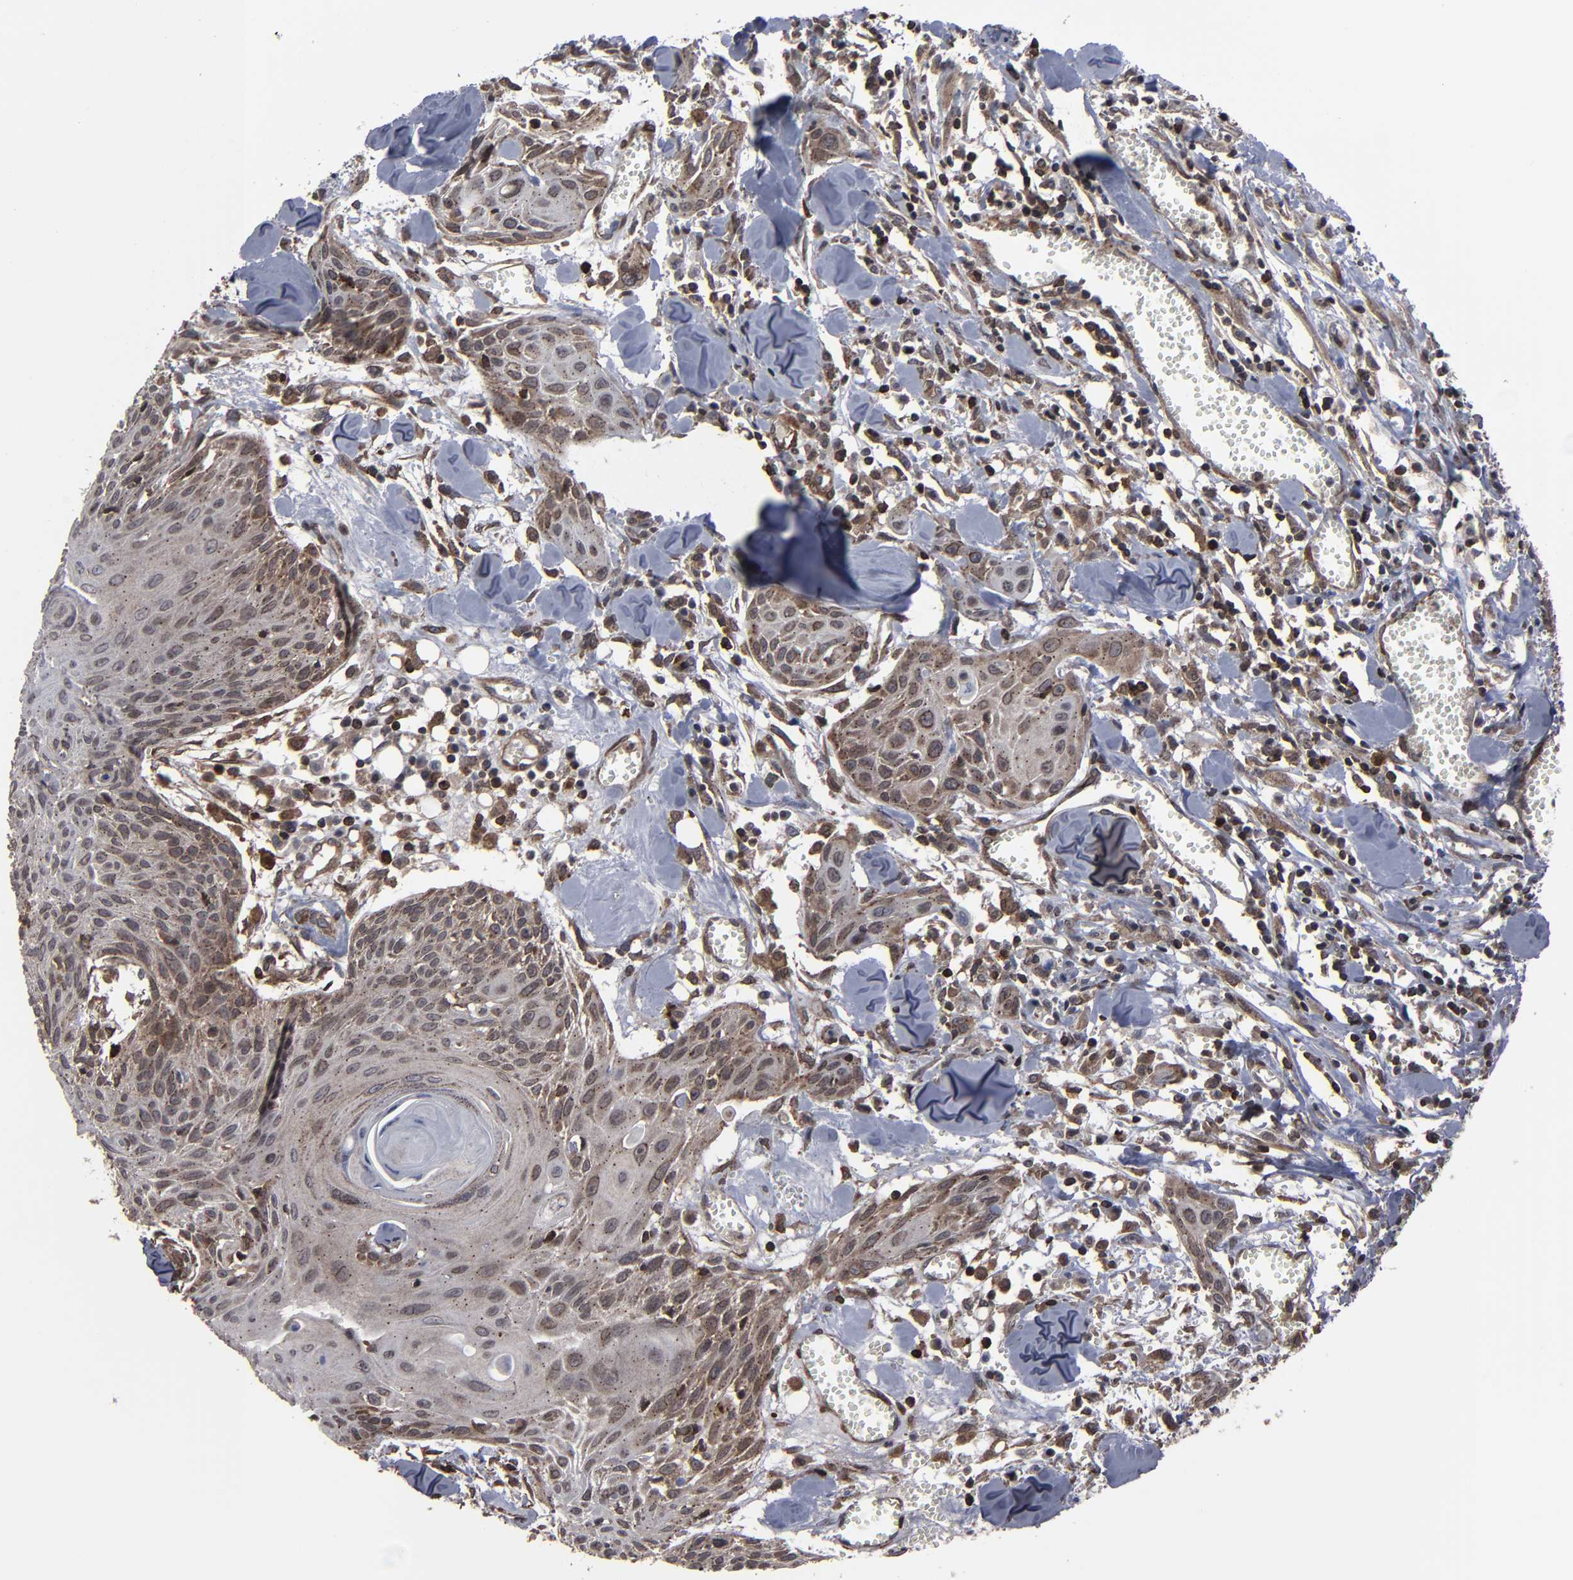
{"staining": {"intensity": "moderate", "quantity": ">75%", "location": "cytoplasmic/membranous,nuclear"}, "tissue": "head and neck cancer", "cell_type": "Tumor cells", "image_type": "cancer", "snomed": [{"axis": "morphology", "description": "Squamous cell carcinoma, NOS"}, {"axis": "morphology", "description": "Squamous cell carcinoma, metastatic, NOS"}, {"axis": "topography", "description": "Lymph node"}, {"axis": "topography", "description": "Salivary gland"}, {"axis": "topography", "description": "Head-Neck"}], "caption": "Protein expression analysis of head and neck cancer (metastatic squamous cell carcinoma) shows moderate cytoplasmic/membranous and nuclear positivity in approximately >75% of tumor cells.", "gene": "KIAA2026", "patient": {"sex": "female", "age": 74}}